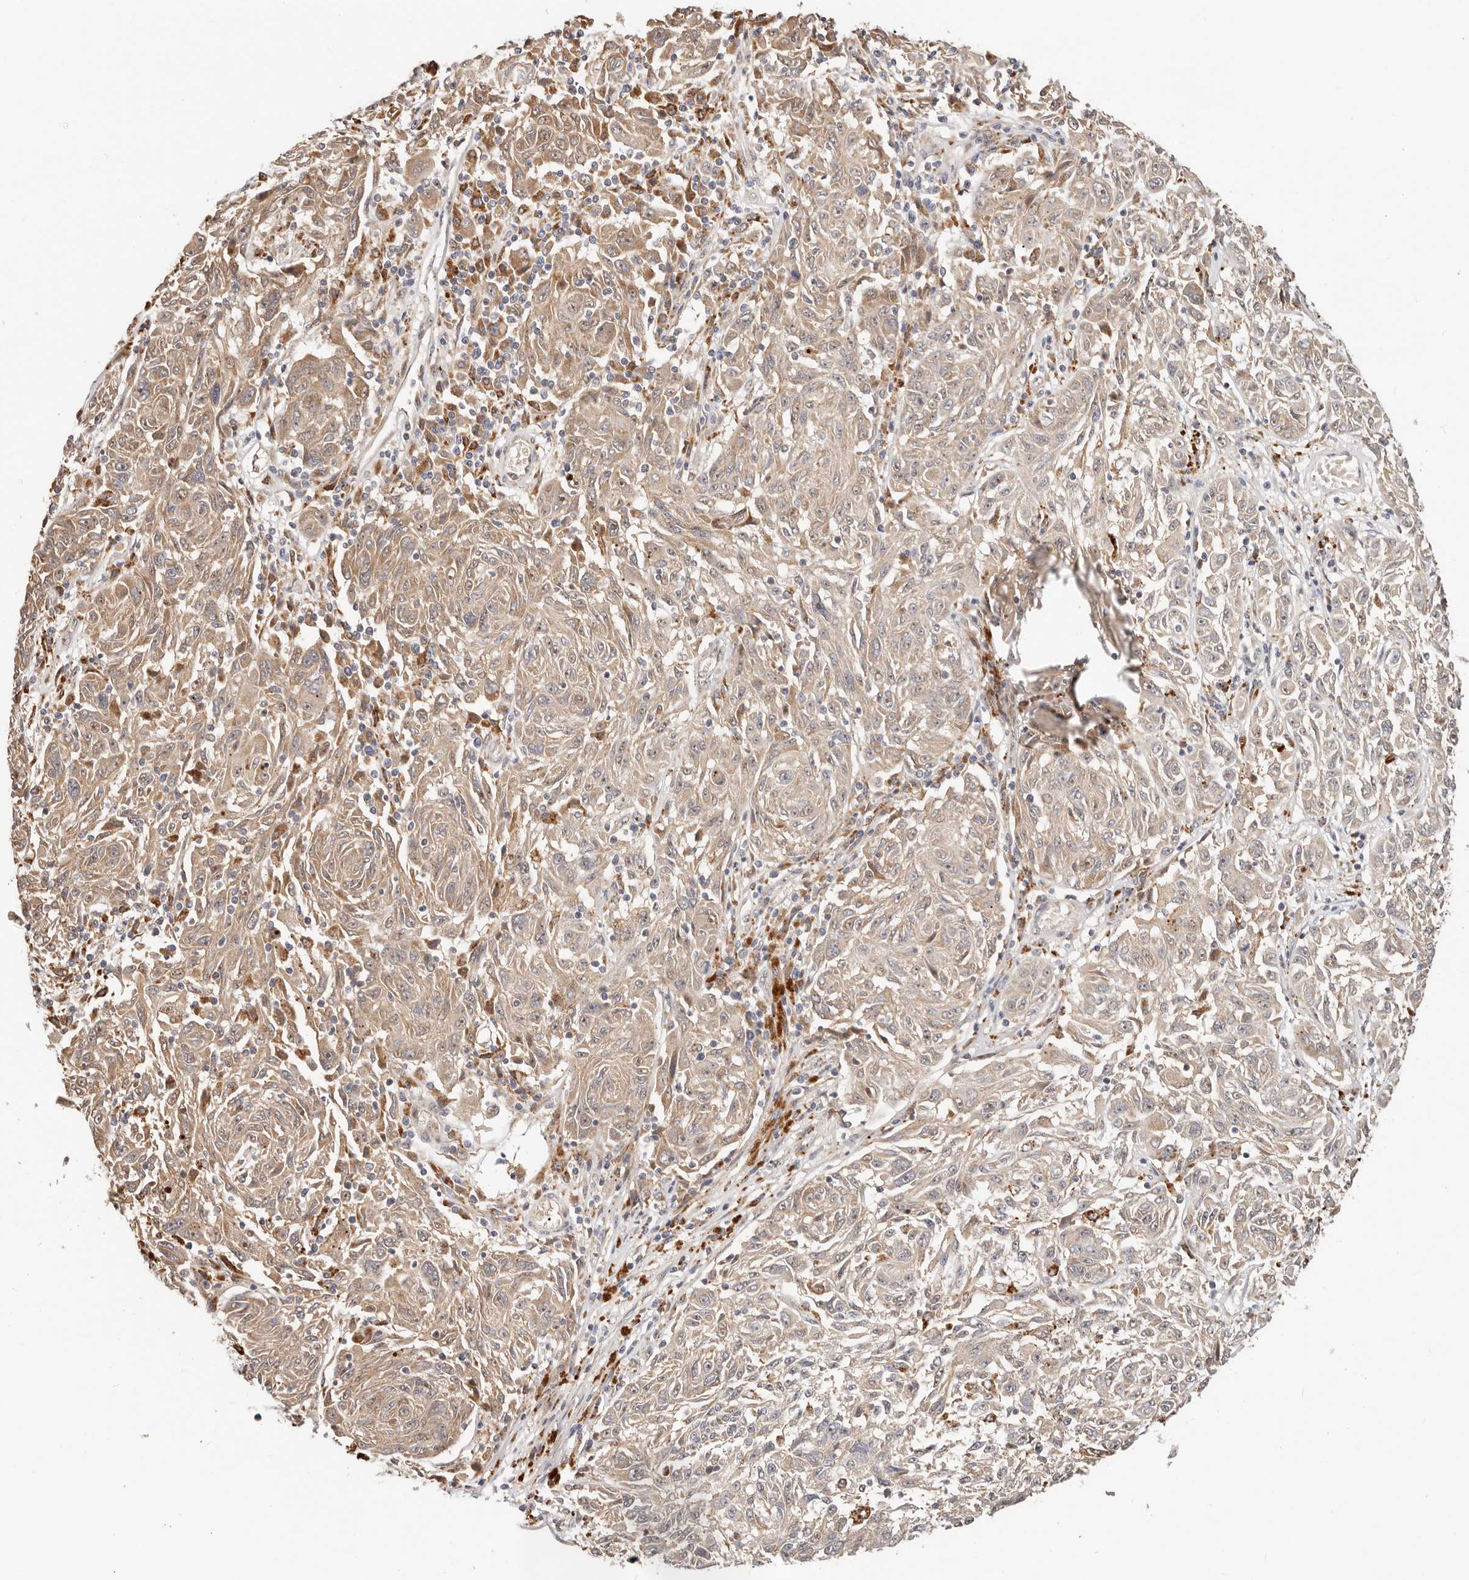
{"staining": {"intensity": "weak", "quantity": ">75%", "location": "cytoplasmic/membranous,nuclear"}, "tissue": "melanoma", "cell_type": "Tumor cells", "image_type": "cancer", "snomed": [{"axis": "morphology", "description": "Malignant melanoma, NOS"}, {"axis": "topography", "description": "Skin"}], "caption": "This photomicrograph demonstrates immunohistochemistry (IHC) staining of human malignant melanoma, with low weak cytoplasmic/membranous and nuclear positivity in about >75% of tumor cells.", "gene": "ZRANB1", "patient": {"sex": "male", "age": 53}}